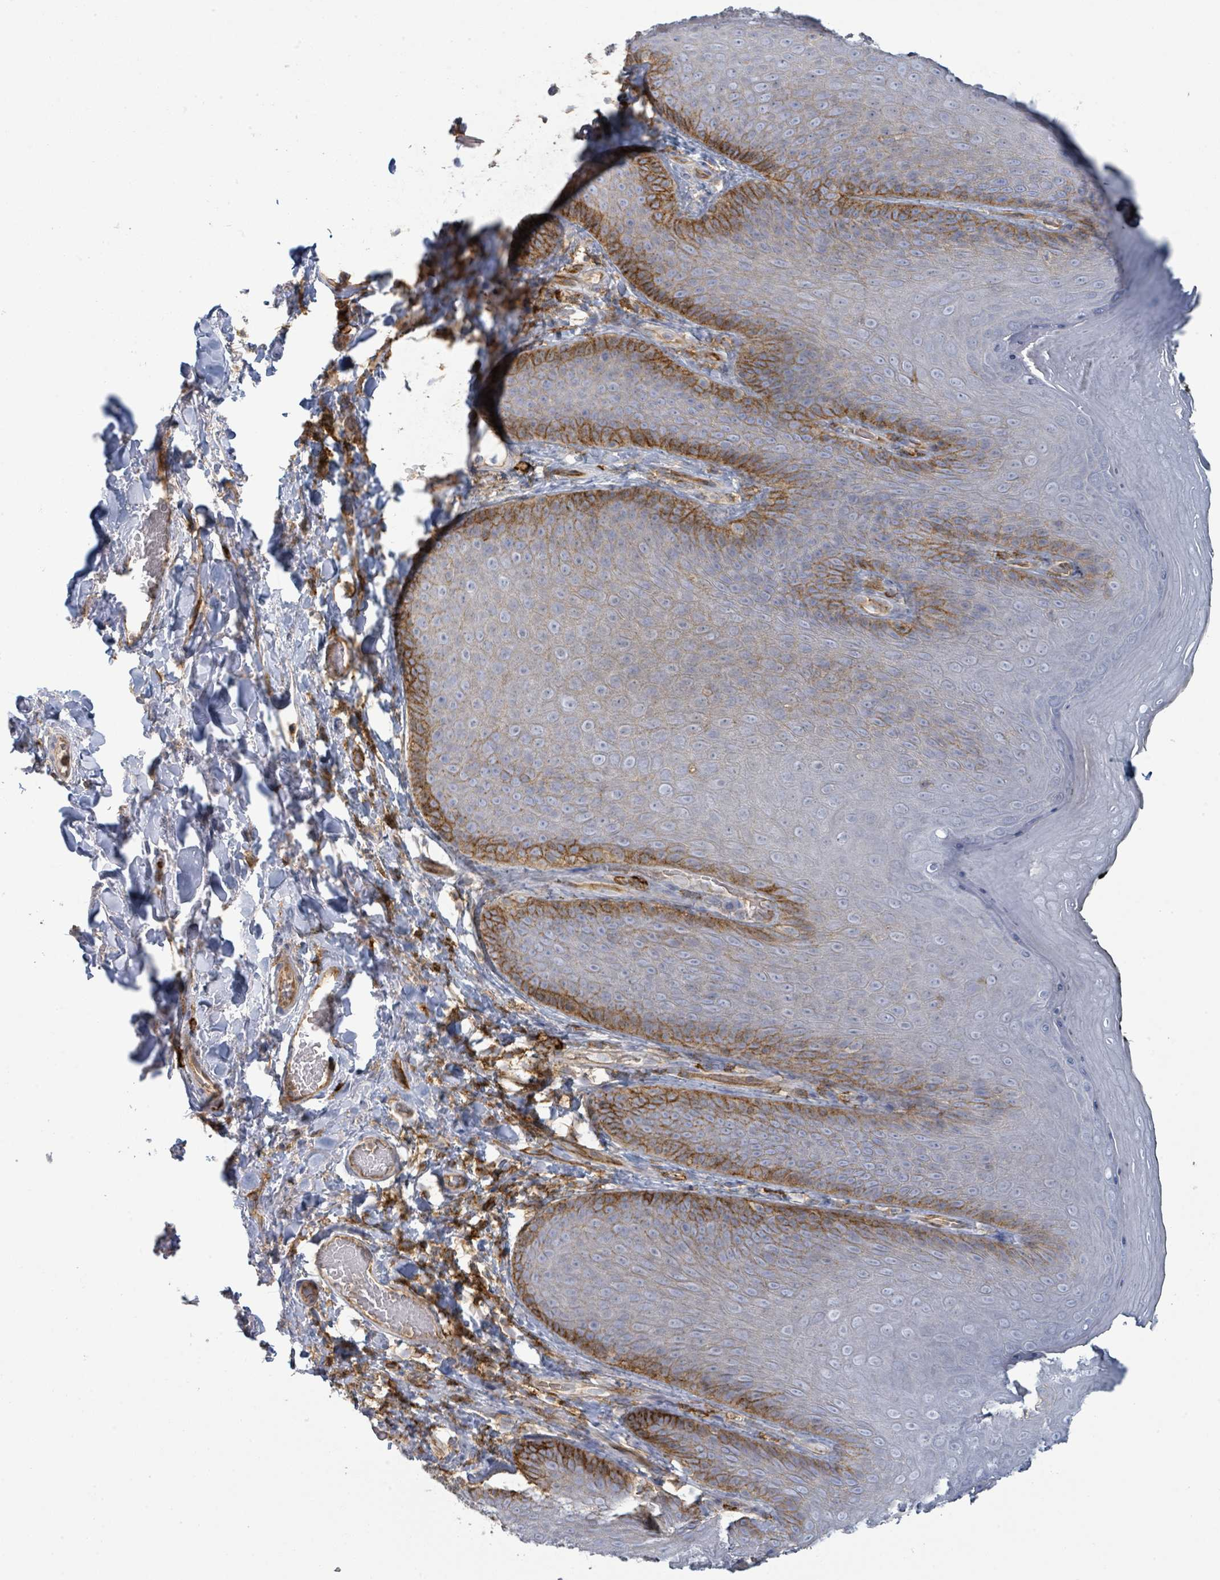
{"staining": {"intensity": "strong", "quantity": "<25%", "location": "cytoplasmic/membranous"}, "tissue": "skin", "cell_type": "Epidermal cells", "image_type": "normal", "snomed": [{"axis": "morphology", "description": "Normal tissue, NOS"}, {"axis": "topography", "description": "Anal"}, {"axis": "topography", "description": "Peripheral nerve tissue"}], "caption": "The image exhibits immunohistochemical staining of benign skin. There is strong cytoplasmic/membranous expression is appreciated in about <25% of epidermal cells.", "gene": "TNFRSF14", "patient": {"sex": "male", "age": 53}}